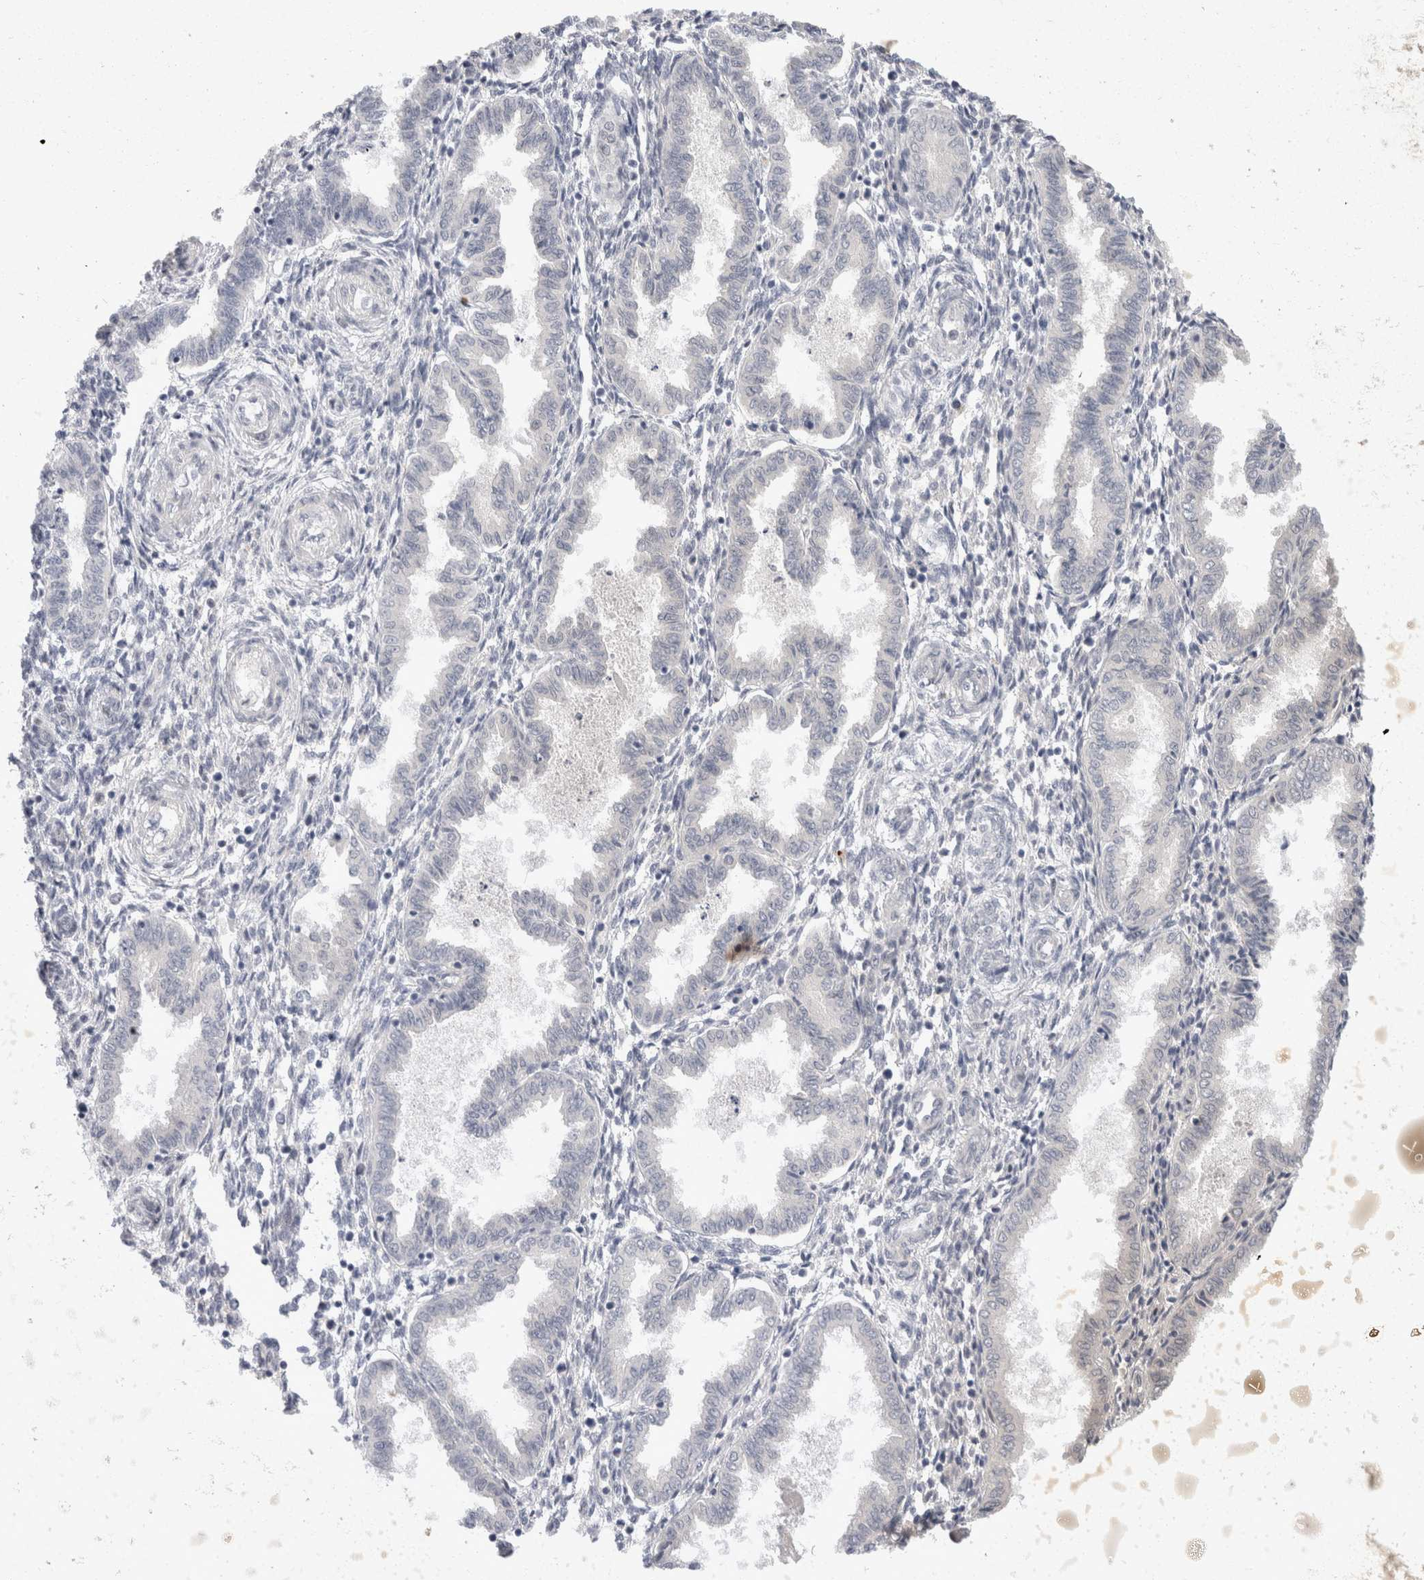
{"staining": {"intensity": "negative", "quantity": "none", "location": "none"}, "tissue": "endometrium", "cell_type": "Cells in endometrial stroma", "image_type": "normal", "snomed": [{"axis": "morphology", "description": "Normal tissue, NOS"}, {"axis": "topography", "description": "Endometrium"}], "caption": "The photomicrograph reveals no significant expression in cells in endometrial stroma of endometrium.", "gene": "TOM1L2", "patient": {"sex": "female", "age": 33}}